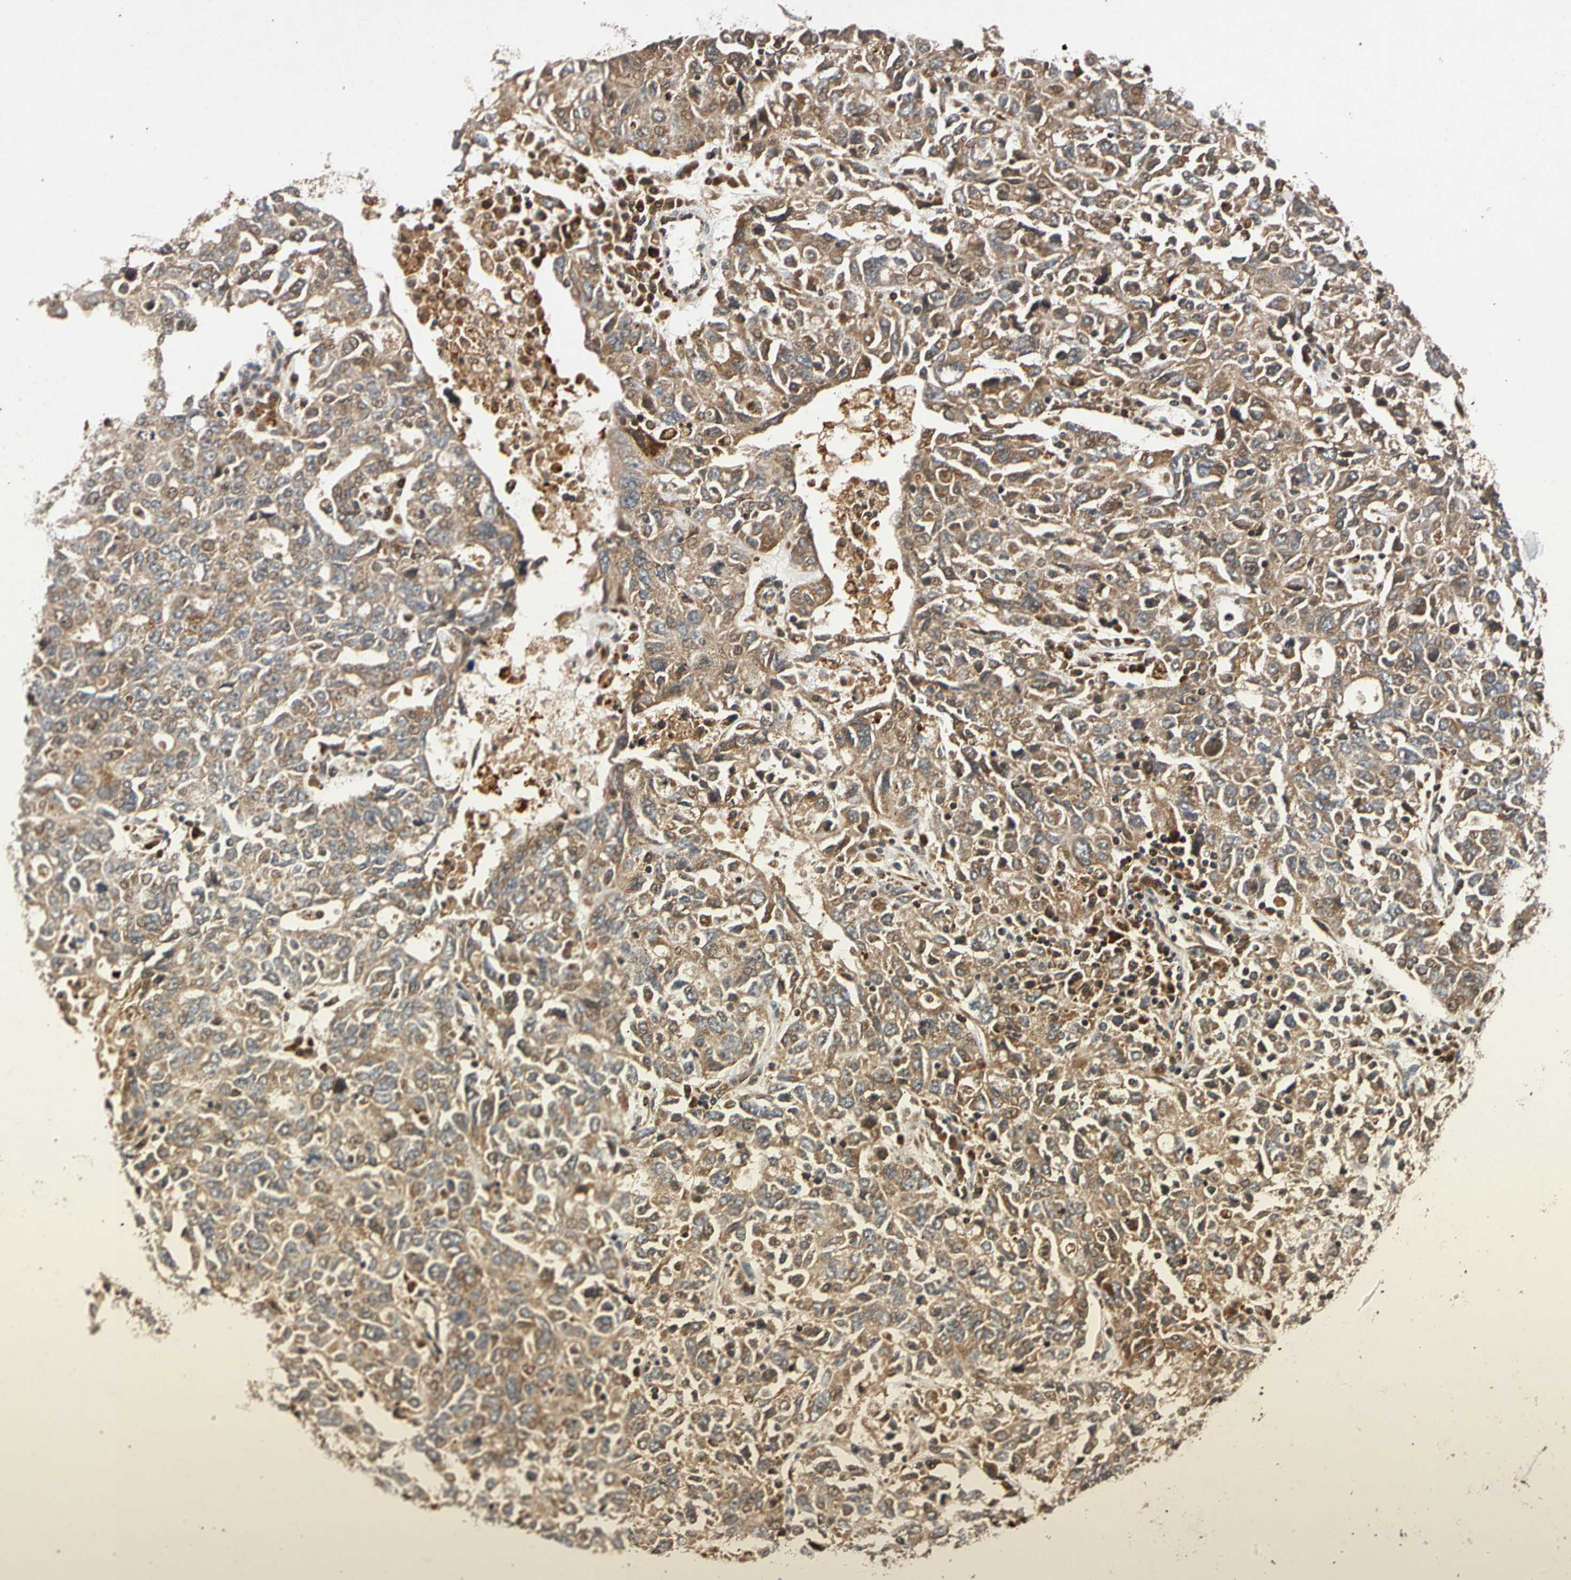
{"staining": {"intensity": "moderate", "quantity": ">75%", "location": "cytoplasmic/membranous"}, "tissue": "ovarian cancer", "cell_type": "Tumor cells", "image_type": "cancer", "snomed": [{"axis": "morphology", "description": "Carcinoma, endometroid"}, {"axis": "topography", "description": "Ovary"}], "caption": "Immunohistochemical staining of human ovarian endometroid carcinoma exhibits moderate cytoplasmic/membranous protein positivity in approximately >75% of tumor cells. Nuclei are stained in blue.", "gene": "MRPS22", "patient": {"sex": "female", "age": 62}}